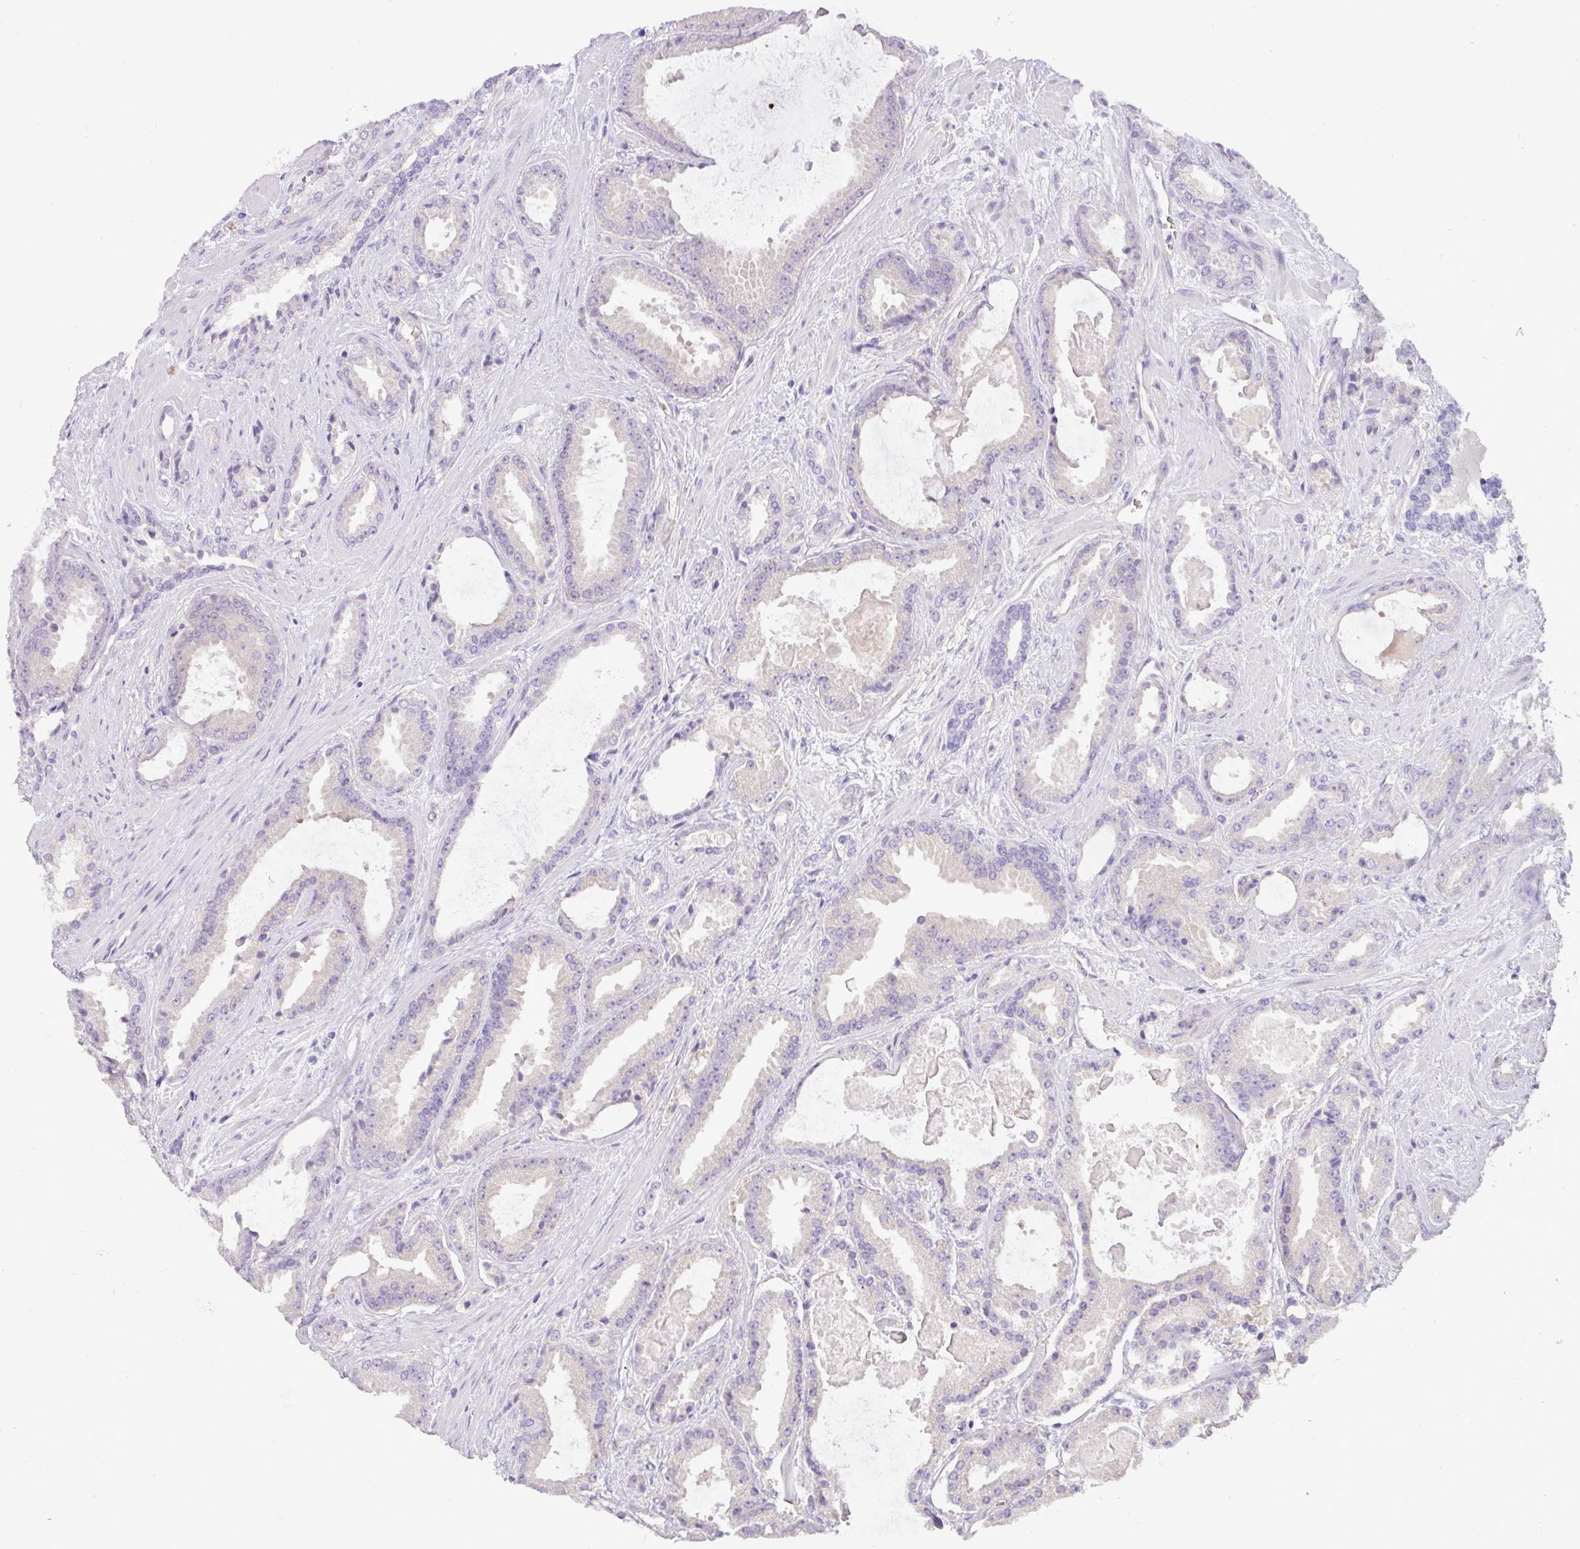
{"staining": {"intensity": "negative", "quantity": "none", "location": "none"}, "tissue": "prostate cancer", "cell_type": "Tumor cells", "image_type": "cancer", "snomed": [{"axis": "morphology", "description": "Adenocarcinoma, Low grade"}, {"axis": "topography", "description": "Prostate"}], "caption": "This is an IHC micrograph of human low-grade adenocarcinoma (prostate). There is no staining in tumor cells.", "gene": "ENSG00000273748", "patient": {"sex": "male", "age": 62}}